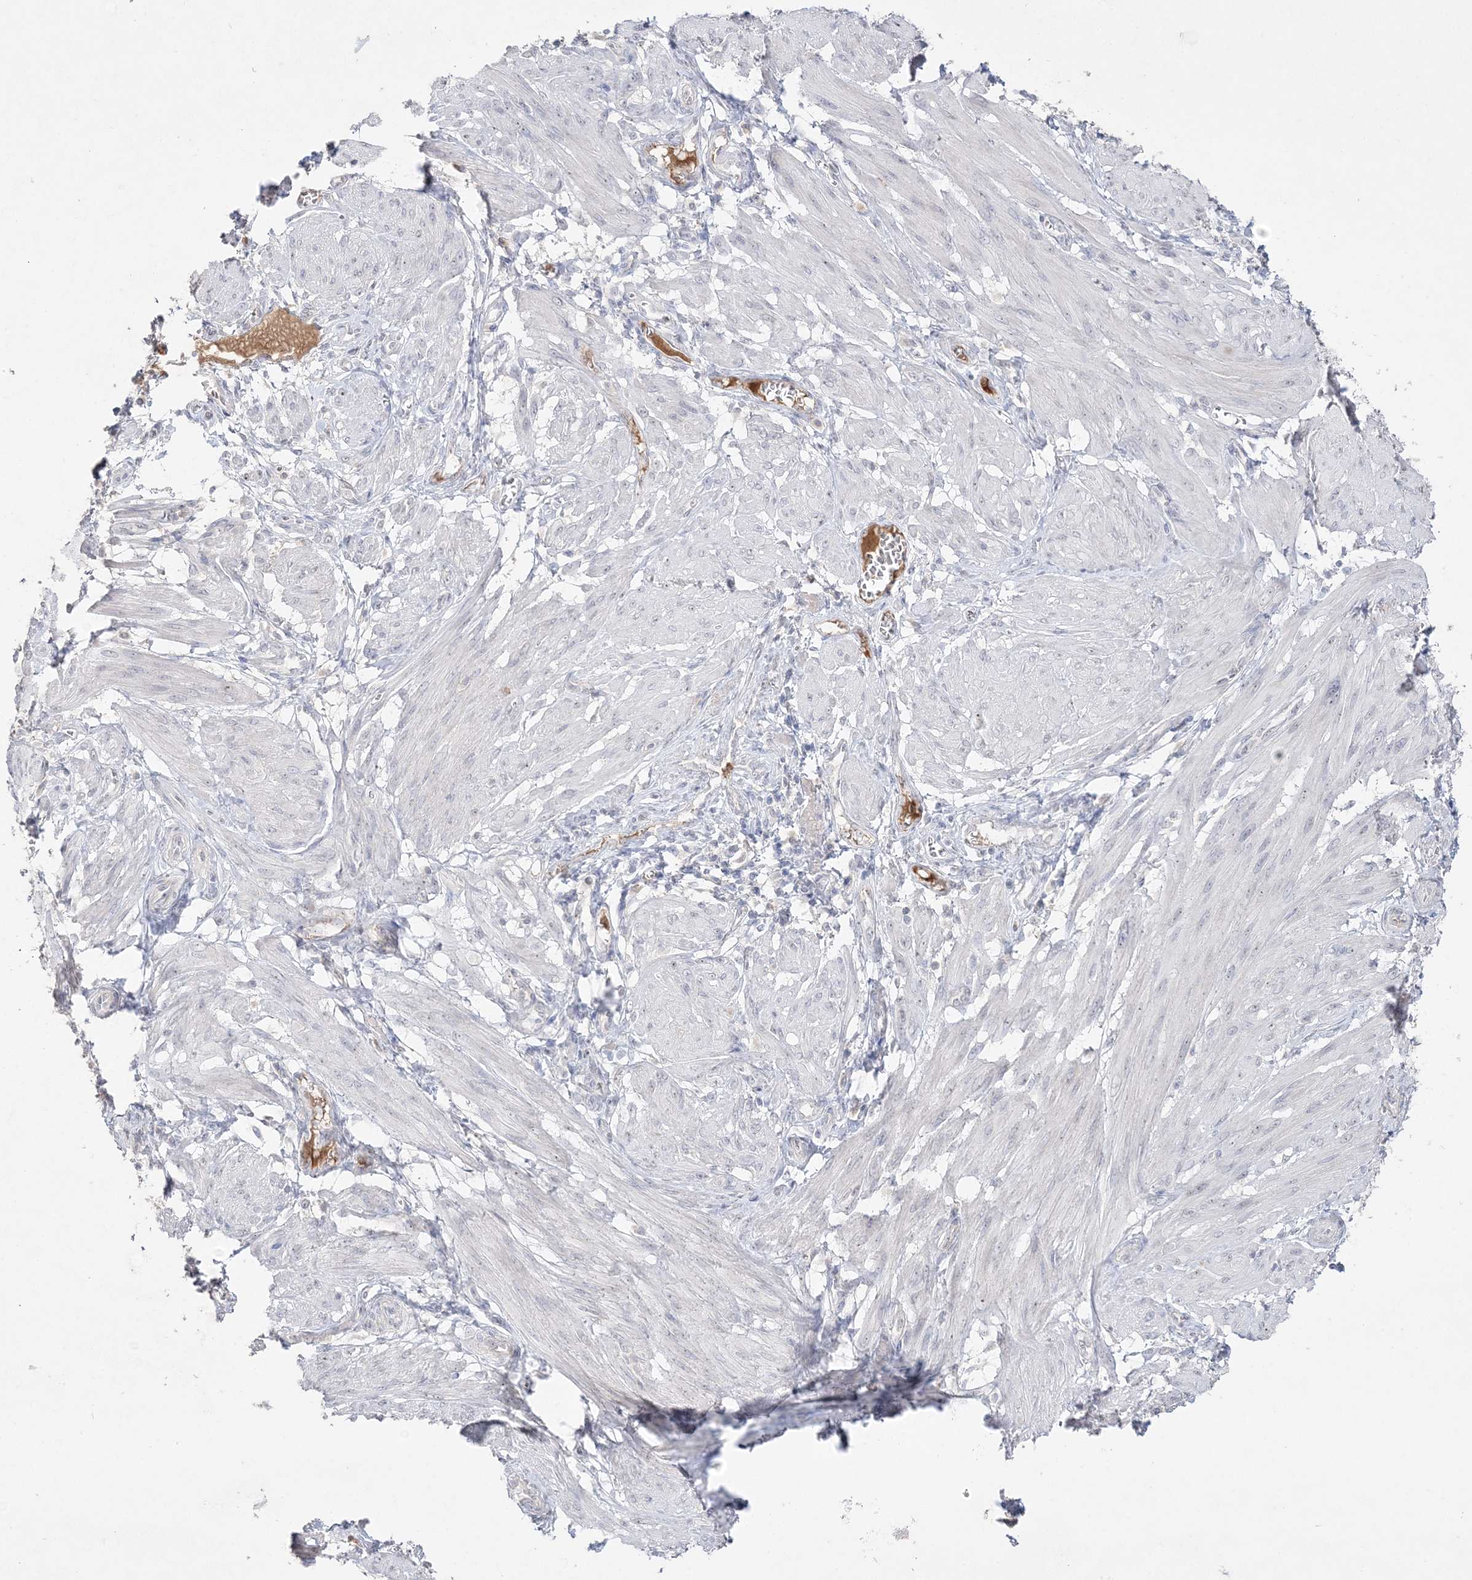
{"staining": {"intensity": "negative", "quantity": "none", "location": "none"}, "tissue": "smooth muscle", "cell_type": "Smooth muscle cells", "image_type": "normal", "snomed": [{"axis": "morphology", "description": "Normal tissue, NOS"}, {"axis": "topography", "description": "Smooth muscle"}], "caption": "The immunohistochemistry (IHC) image has no significant positivity in smooth muscle cells of smooth muscle. The staining is performed using DAB brown chromogen with nuclei counter-stained in using hematoxylin.", "gene": "NOP16", "patient": {"sex": "female", "age": 39}}